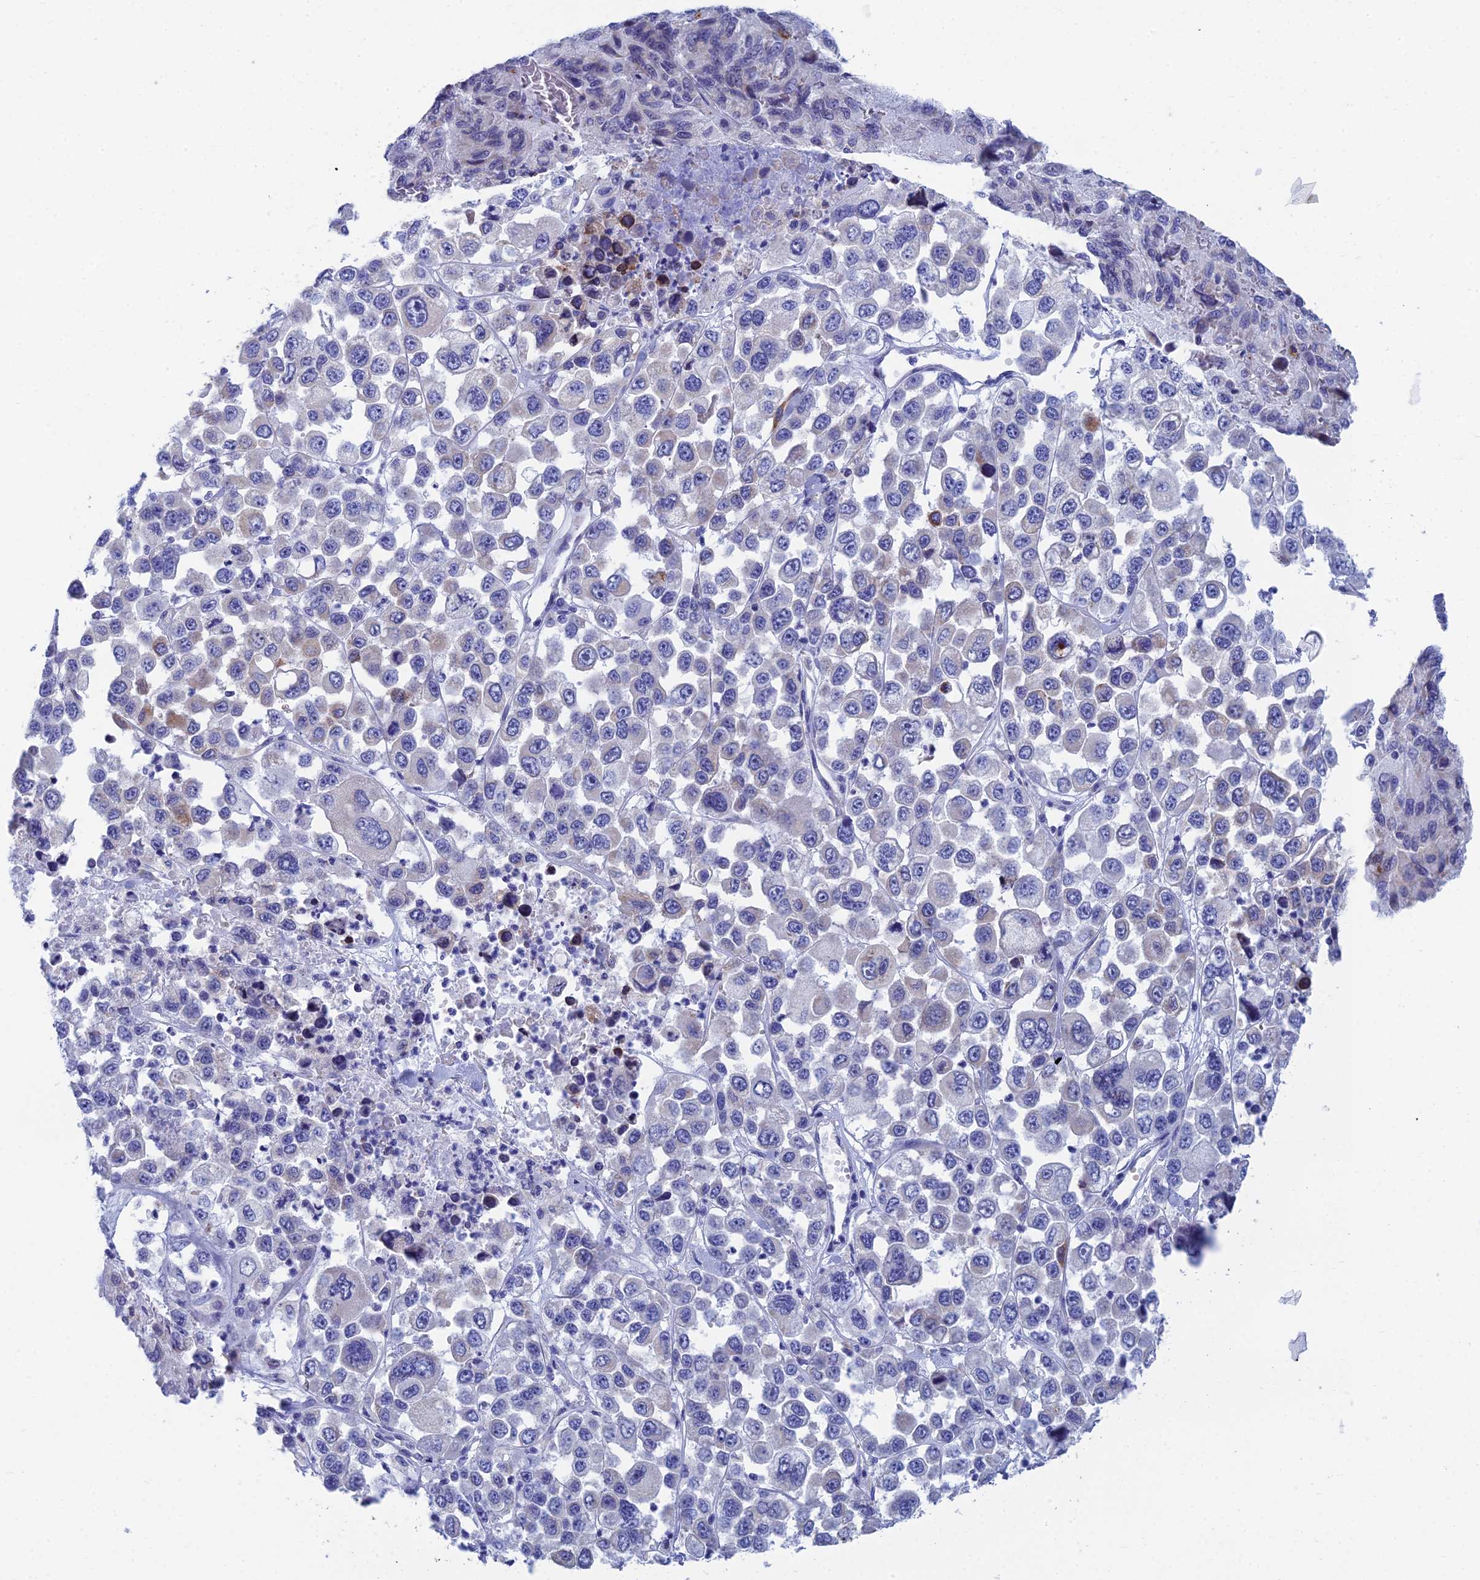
{"staining": {"intensity": "moderate", "quantity": "<25%", "location": "cytoplasmic/membranous"}, "tissue": "melanoma", "cell_type": "Tumor cells", "image_type": "cancer", "snomed": [{"axis": "morphology", "description": "Malignant melanoma, Metastatic site"}, {"axis": "topography", "description": "Lymph node"}], "caption": "Immunohistochemical staining of melanoma demonstrates moderate cytoplasmic/membranous protein positivity in approximately <25% of tumor cells.", "gene": "CFAP210", "patient": {"sex": "female", "age": 54}}